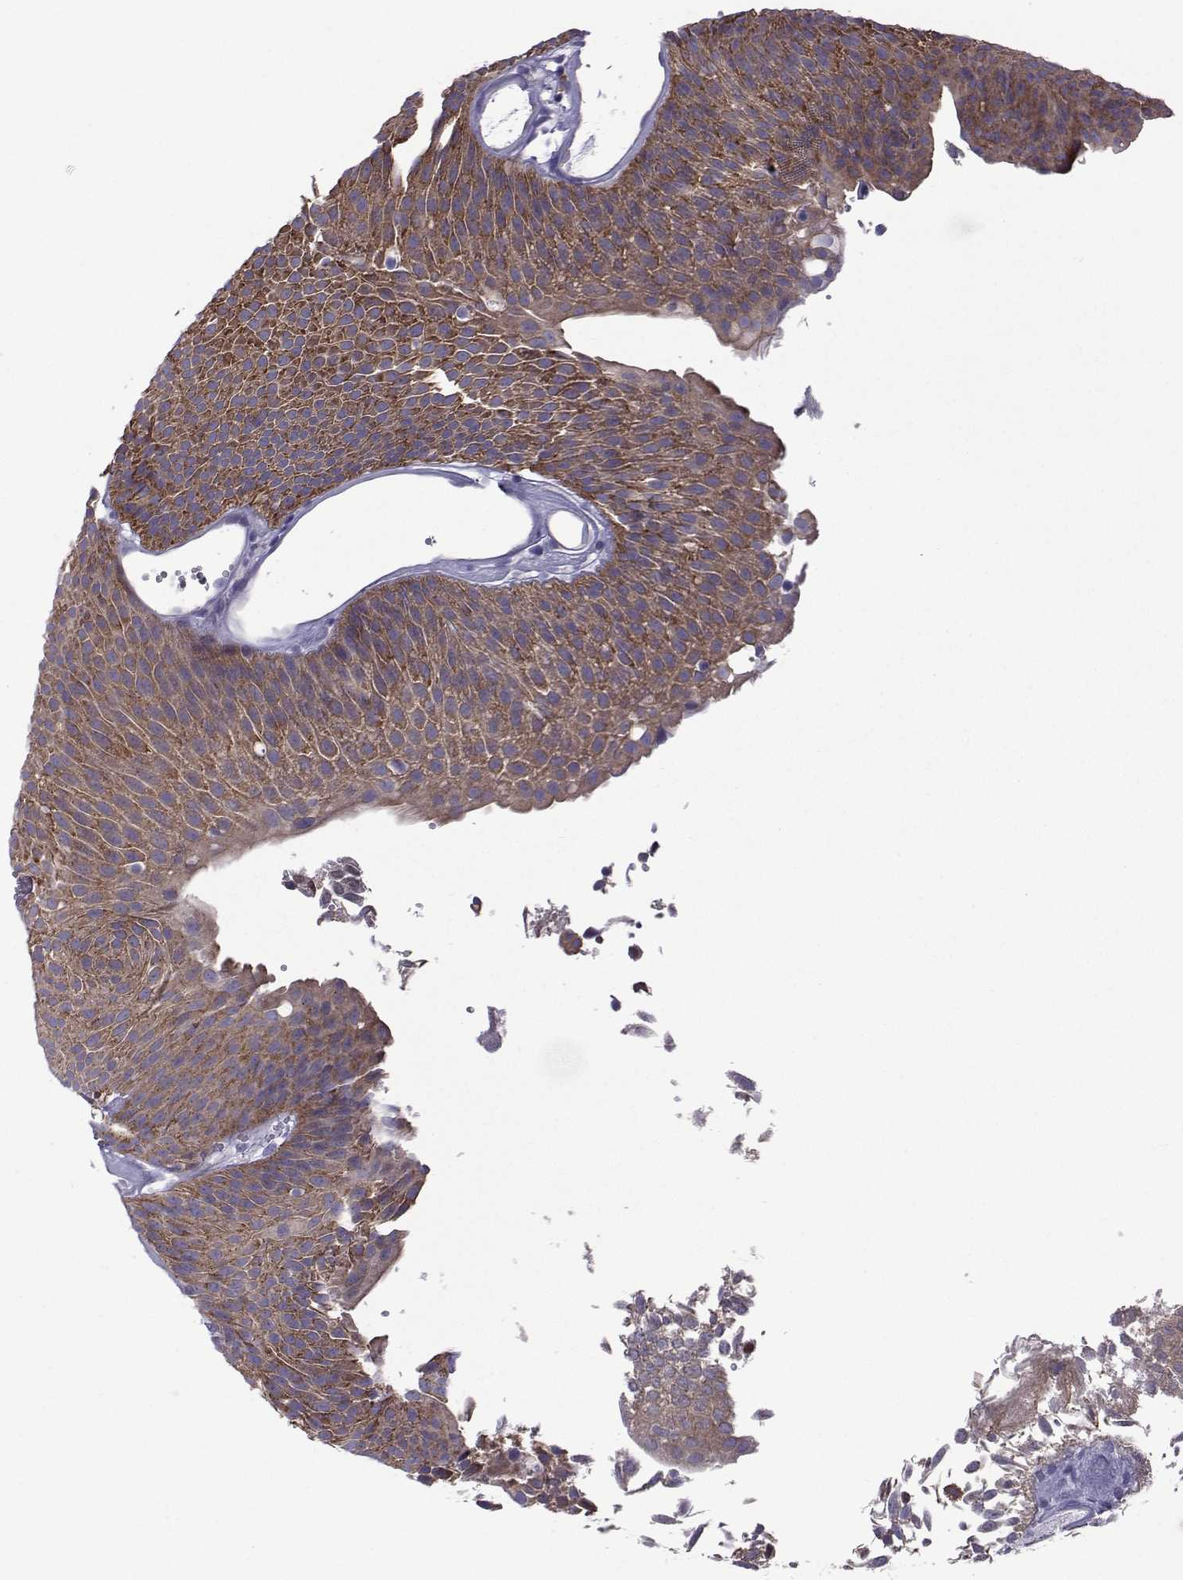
{"staining": {"intensity": "strong", "quantity": ">75%", "location": "cytoplasmic/membranous"}, "tissue": "urothelial cancer", "cell_type": "Tumor cells", "image_type": "cancer", "snomed": [{"axis": "morphology", "description": "Urothelial carcinoma, Low grade"}, {"axis": "topography", "description": "Urinary bladder"}], "caption": "A photomicrograph of human urothelial carcinoma (low-grade) stained for a protein shows strong cytoplasmic/membranous brown staining in tumor cells.", "gene": "COL22A1", "patient": {"sex": "male", "age": 52}}